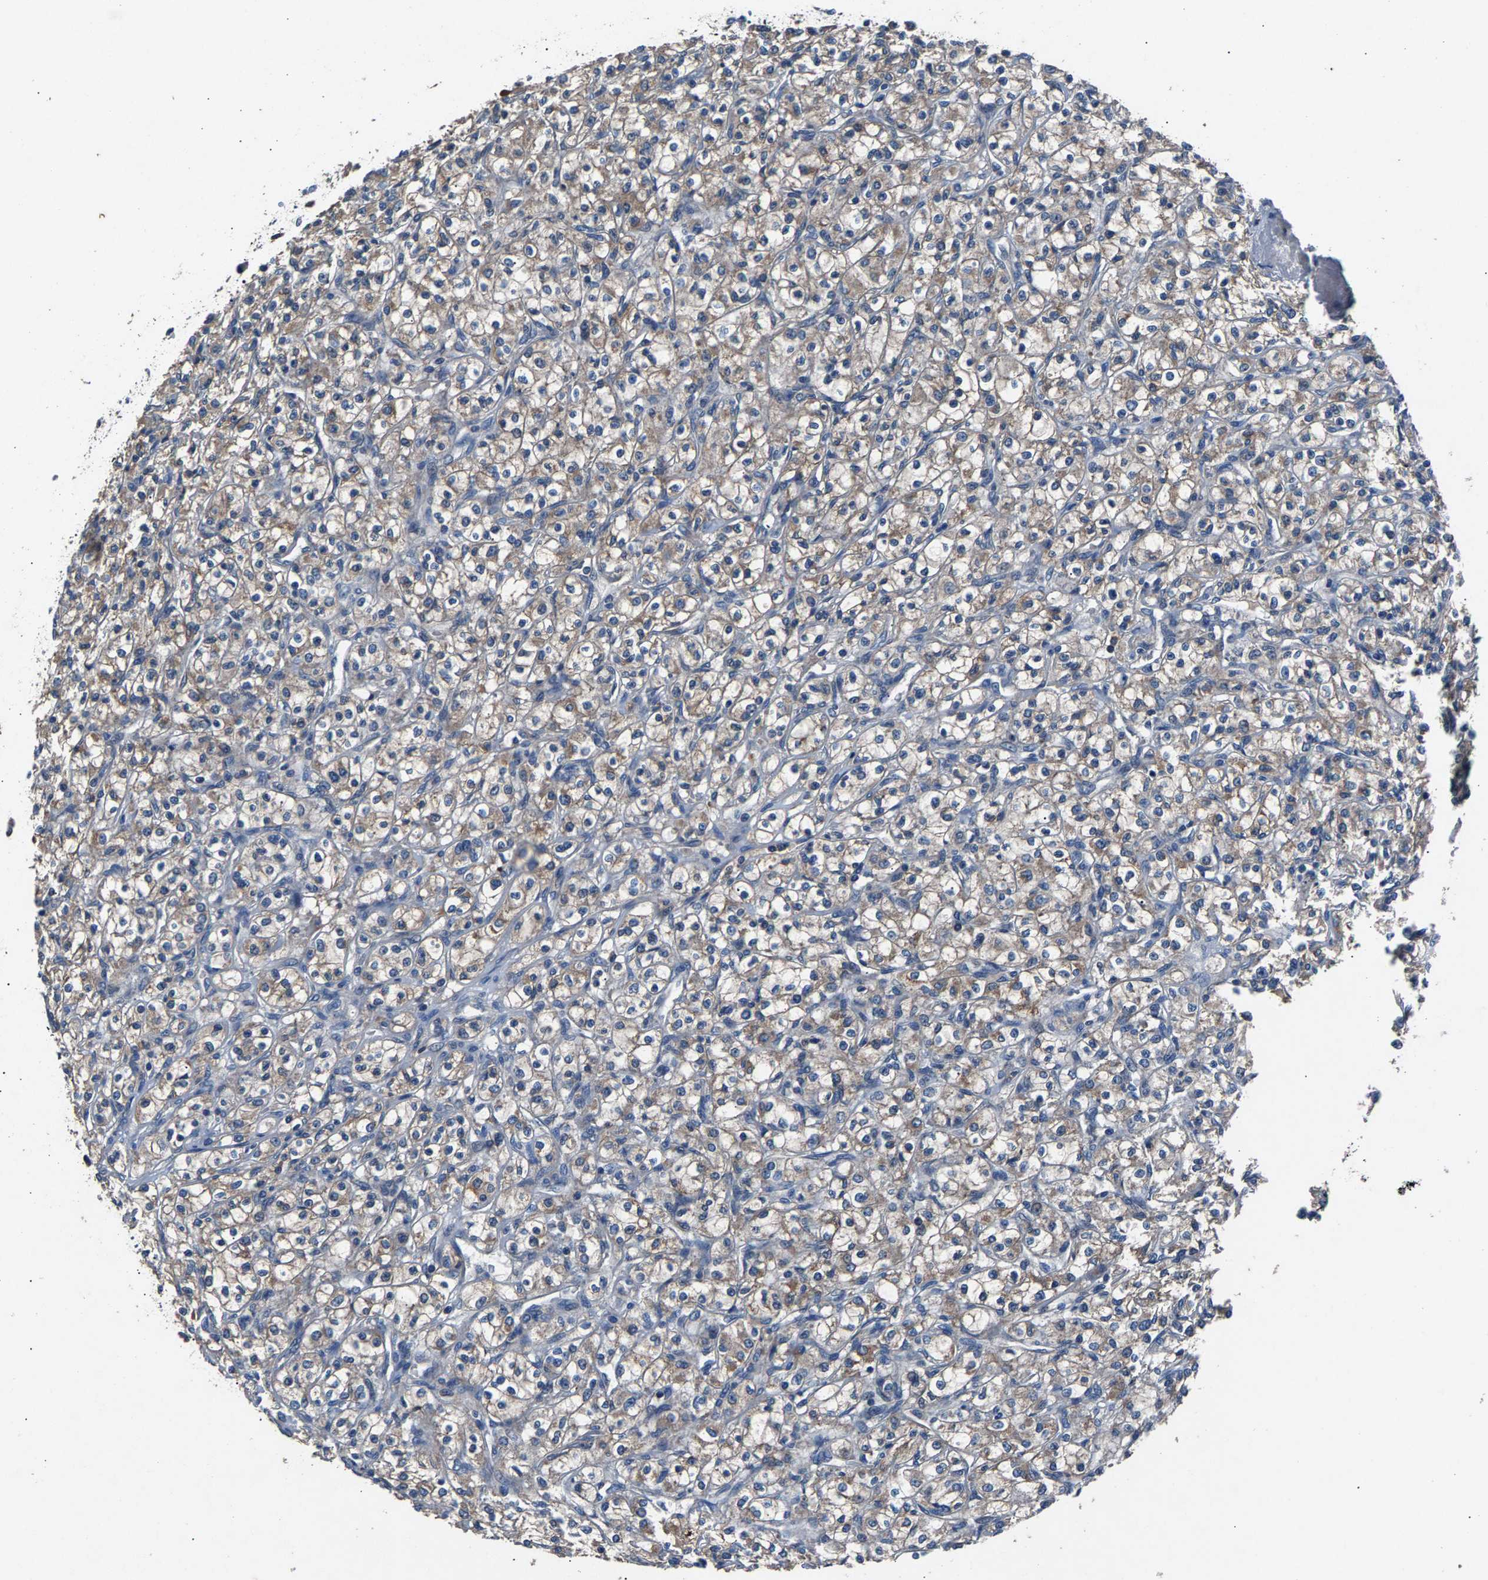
{"staining": {"intensity": "weak", "quantity": ">75%", "location": "cytoplasmic/membranous"}, "tissue": "renal cancer", "cell_type": "Tumor cells", "image_type": "cancer", "snomed": [{"axis": "morphology", "description": "Adenocarcinoma, NOS"}, {"axis": "topography", "description": "Kidney"}], "caption": "Weak cytoplasmic/membranous expression is seen in about >75% of tumor cells in adenocarcinoma (renal).", "gene": "PRXL2C", "patient": {"sex": "male", "age": 77}}